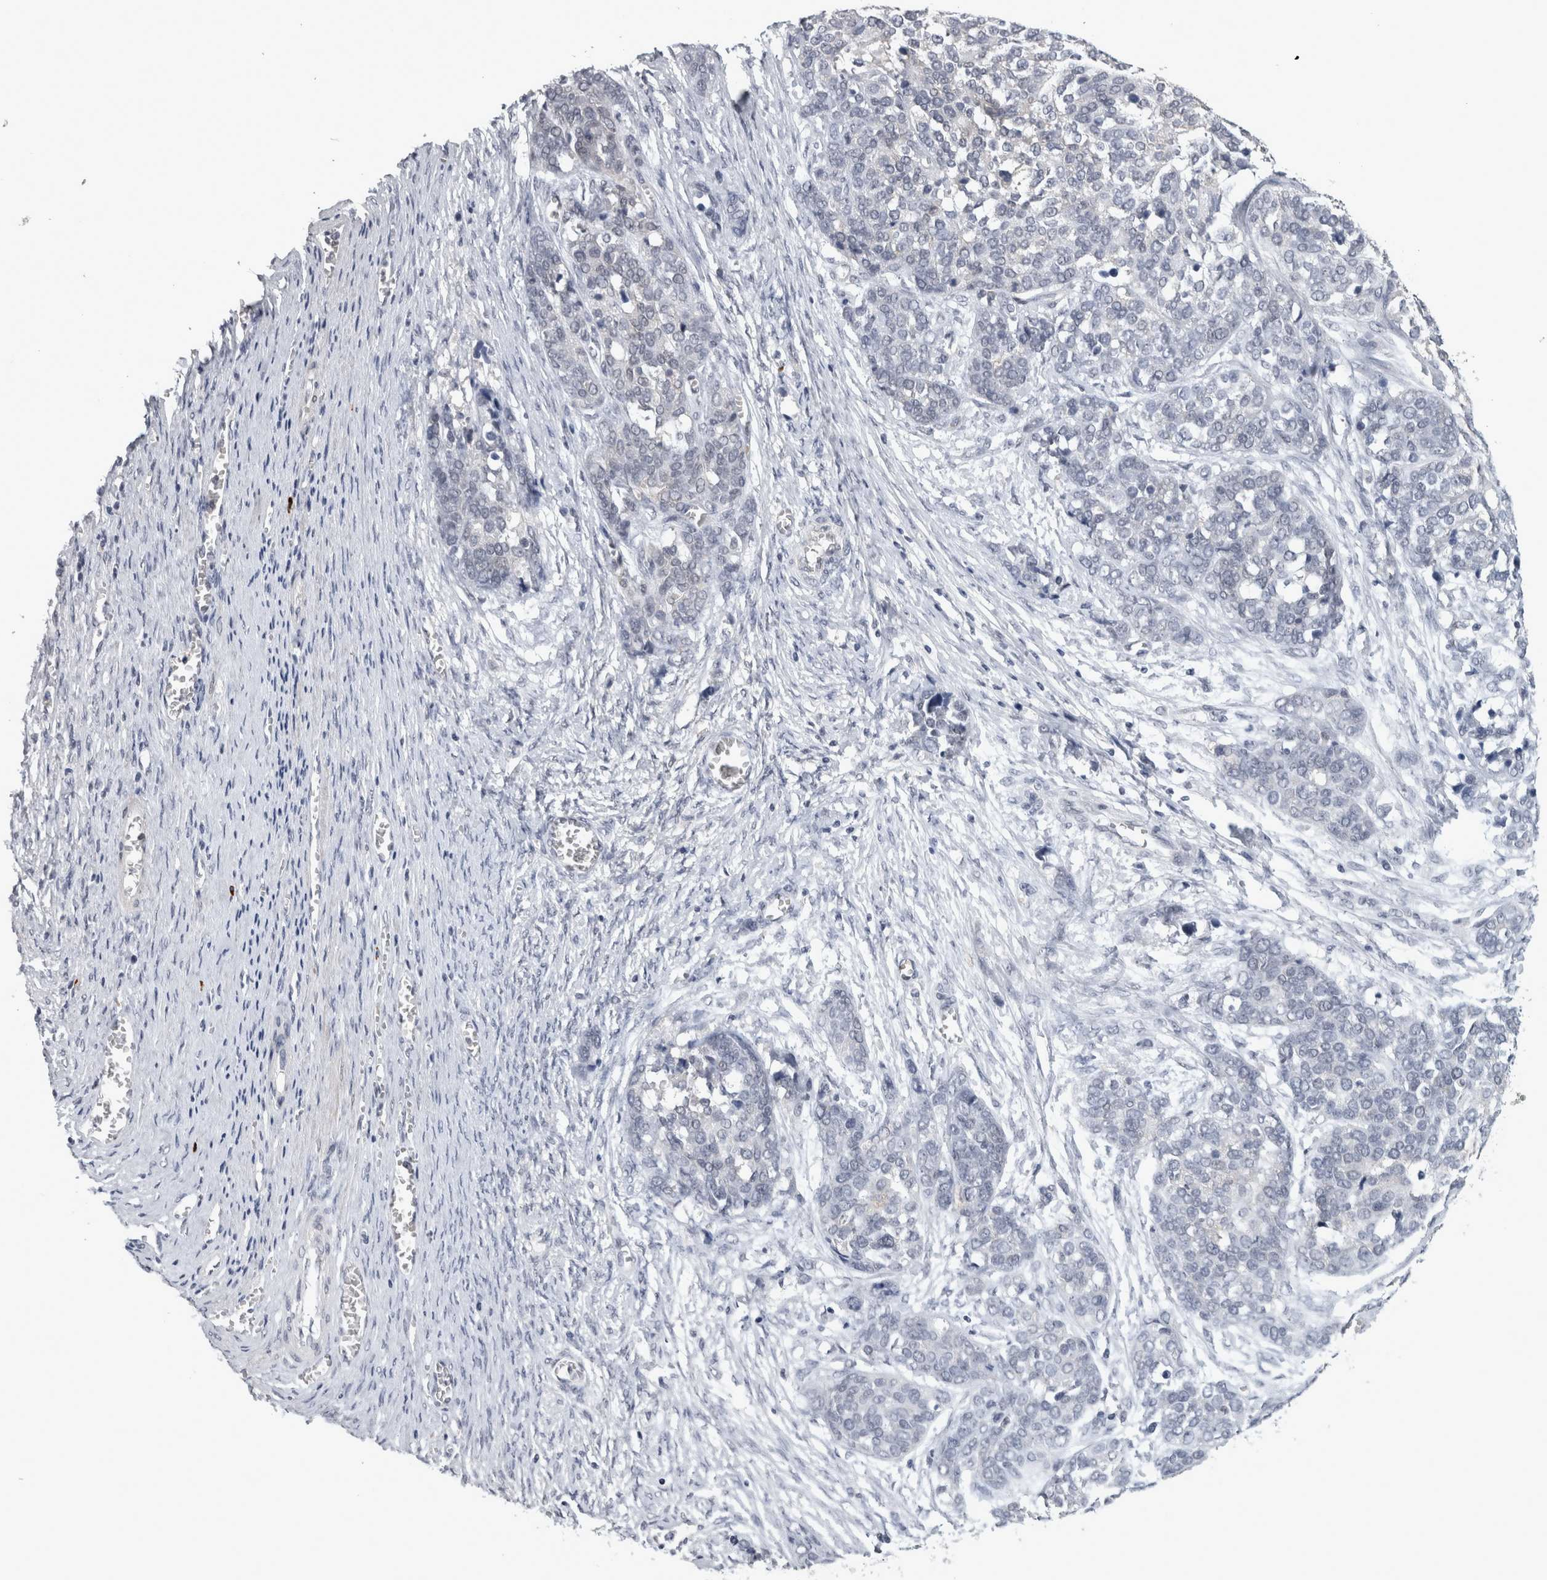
{"staining": {"intensity": "negative", "quantity": "none", "location": "none"}, "tissue": "ovarian cancer", "cell_type": "Tumor cells", "image_type": "cancer", "snomed": [{"axis": "morphology", "description": "Cystadenocarcinoma, serous, NOS"}, {"axis": "topography", "description": "Ovary"}], "caption": "This photomicrograph is of serous cystadenocarcinoma (ovarian) stained with immunohistochemistry (IHC) to label a protein in brown with the nuclei are counter-stained blue. There is no expression in tumor cells.", "gene": "PEBP4", "patient": {"sex": "female", "age": 44}}